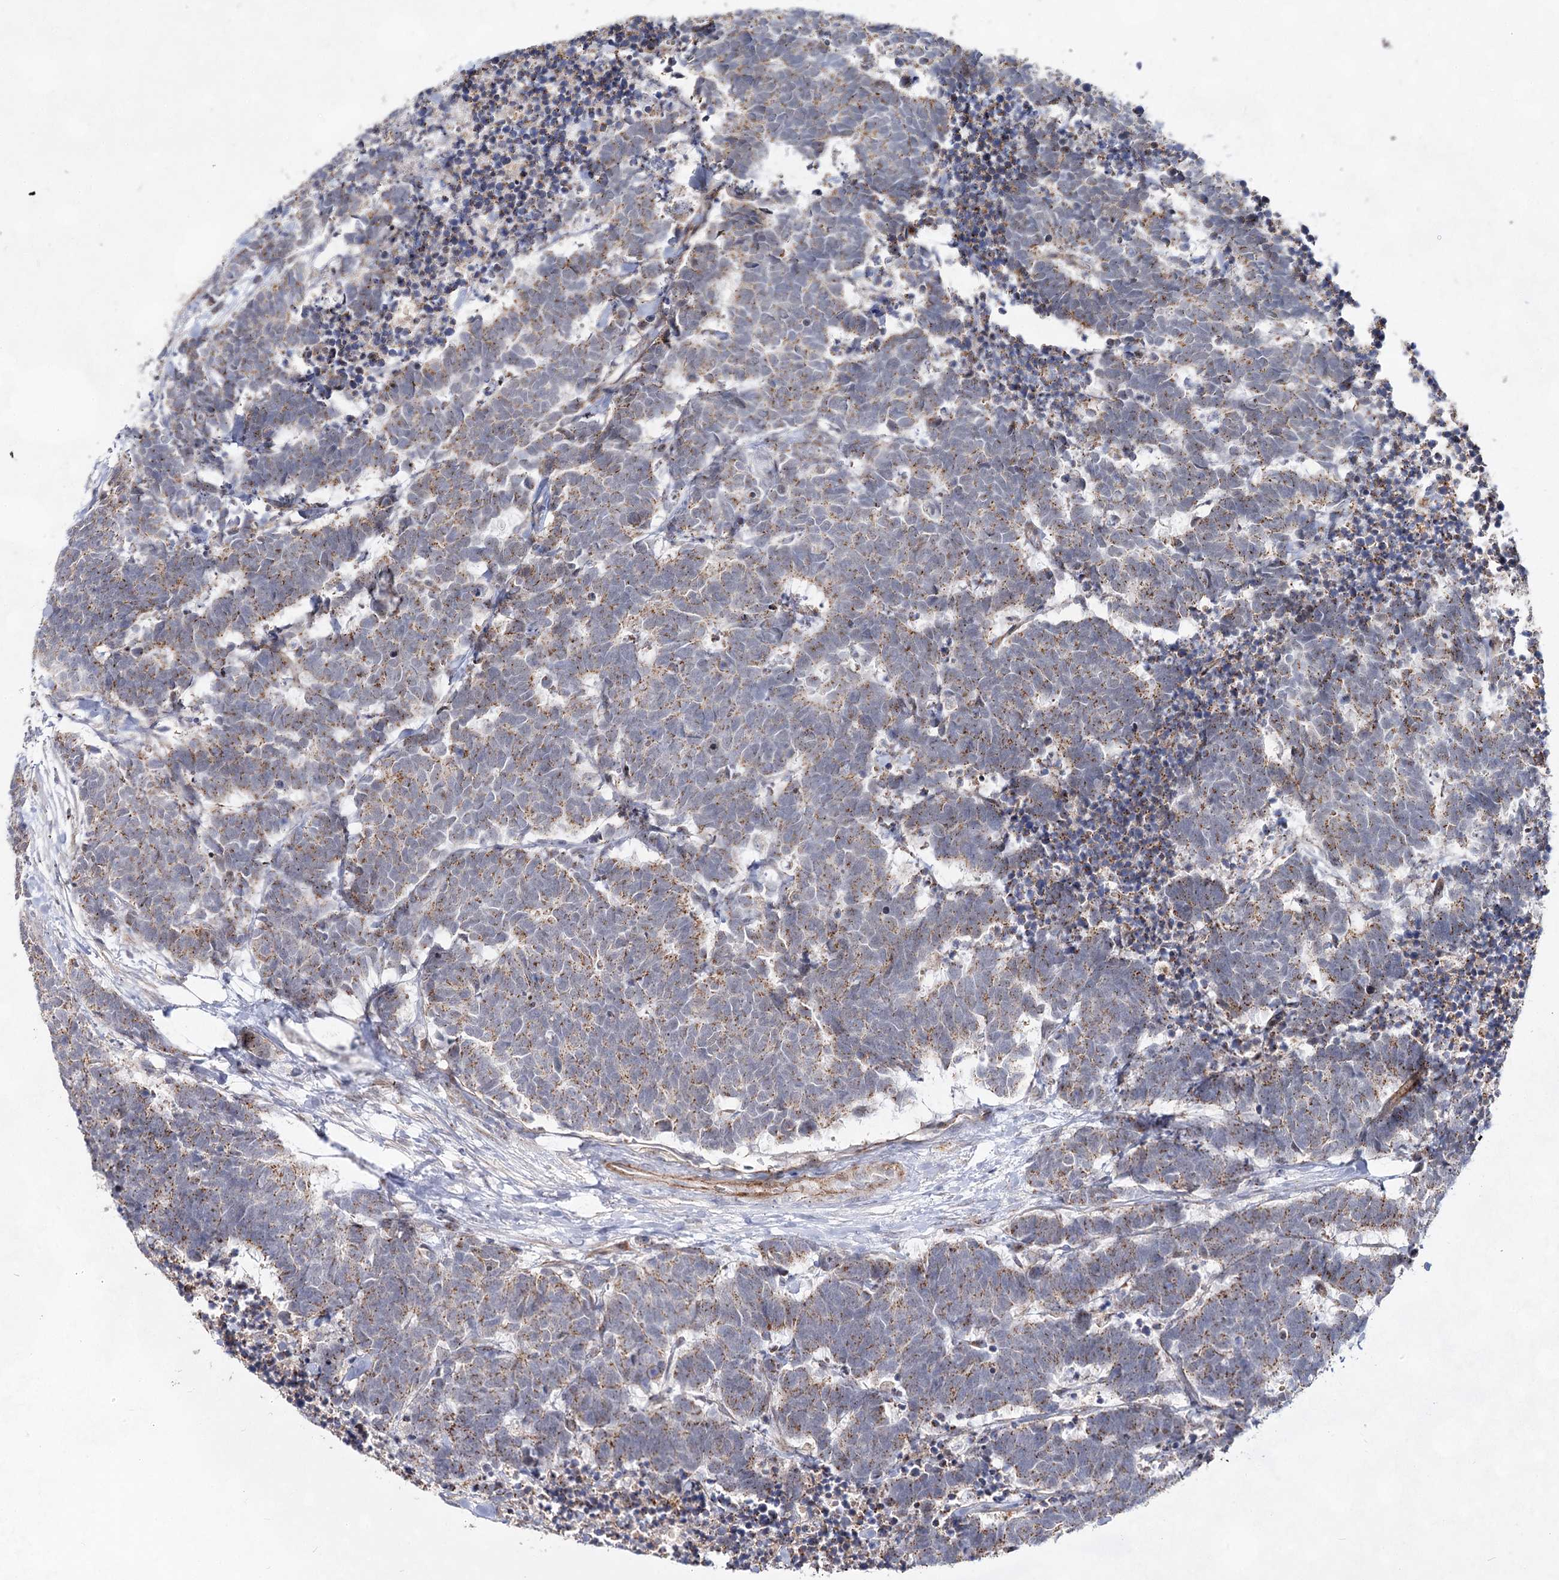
{"staining": {"intensity": "moderate", "quantity": ">75%", "location": "cytoplasmic/membranous"}, "tissue": "carcinoid", "cell_type": "Tumor cells", "image_type": "cancer", "snomed": [{"axis": "morphology", "description": "Carcinoma, NOS"}, {"axis": "morphology", "description": "Carcinoid, malignant, NOS"}, {"axis": "topography", "description": "Urinary bladder"}], "caption": "Carcinoid (malignant) was stained to show a protein in brown. There is medium levels of moderate cytoplasmic/membranous staining in approximately >75% of tumor cells.", "gene": "ATL2", "patient": {"sex": "male", "age": 57}}